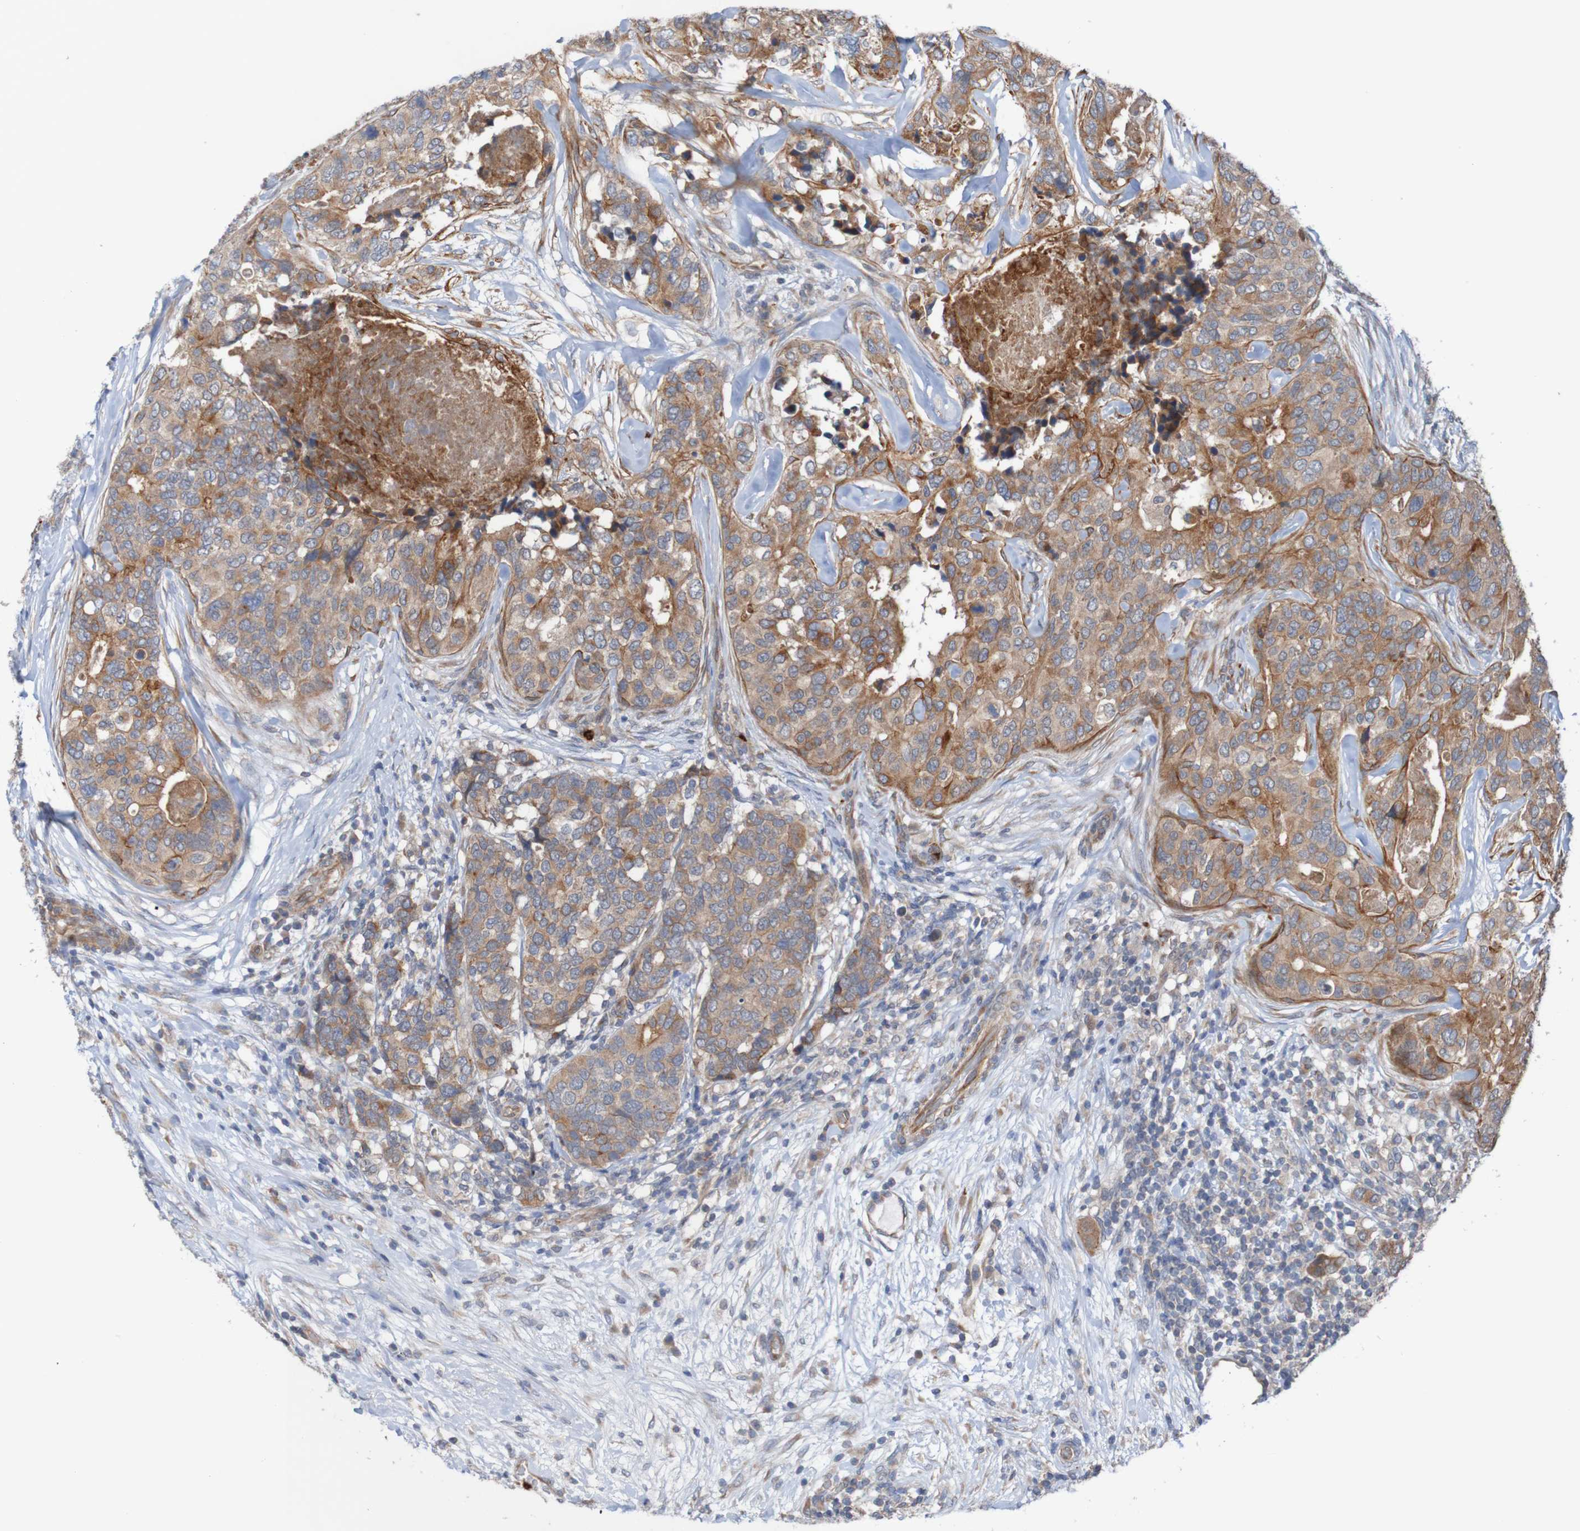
{"staining": {"intensity": "moderate", "quantity": ">75%", "location": "cytoplasmic/membranous"}, "tissue": "breast cancer", "cell_type": "Tumor cells", "image_type": "cancer", "snomed": [{"axis": "morphology", "description": "Lobular carcinoma"}, {"axis": "topography", "description": "Breast"}], "caption": "This histopathology image reveals immunohistochemistry staining of human breast cancer (lobular carcinoma), with medium moderate cytoplasmic/membranous staining in approximately >75% of tumor cells.", "gene": "ST8SIA6", "patient": {"sex": "female", "age": 59}}